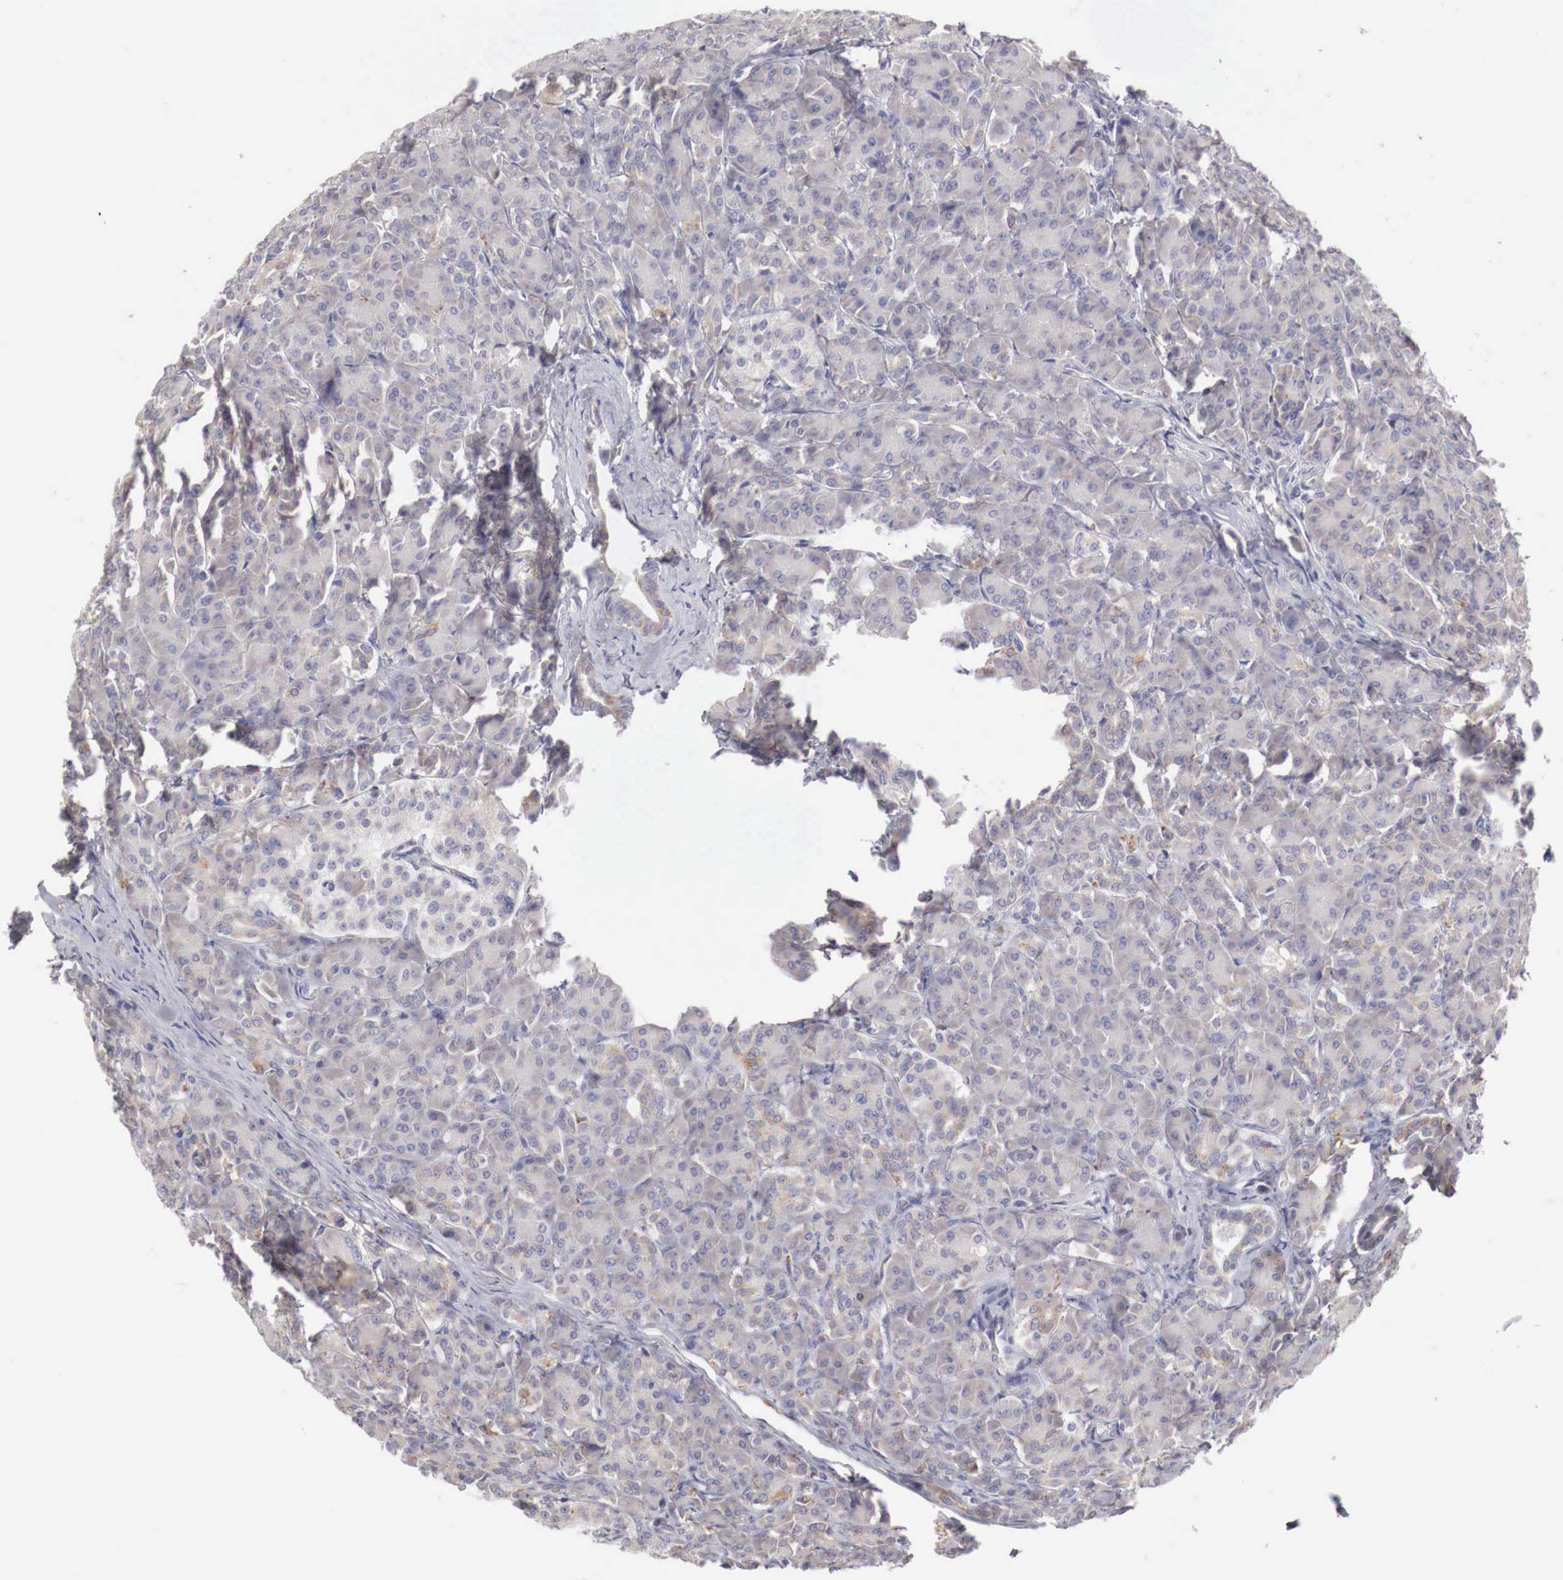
{"staining": {"intensity": "weak", "quantity": "25%-75%", "location": "cytoplasmic/membranous"}, "tissue": "pancreas", "cell_type": "Exocrine glandular cells", "image_type": "normal", "snomed": [{"axis": "morphology", "description": "Normal tissue, NOS"}, {"axis": "topography", "description": "Lymph node"}, {"axis": "topography", "description": "Pancreas"}], "caption": "IHC staining of normal pancreas, which exhibits low levels of weak cytoplasmic/membranous positivity in about 25%-75% of exocrine glandular cells indicating weak cytoplasmic/membranous protein staining. The staining was performed using DAB (brown) for protein detection and nuclei were counterstained in hematoxylin (blue).", "gene": "NSDHL", "patient": {"sex": "male", "age": 59}}